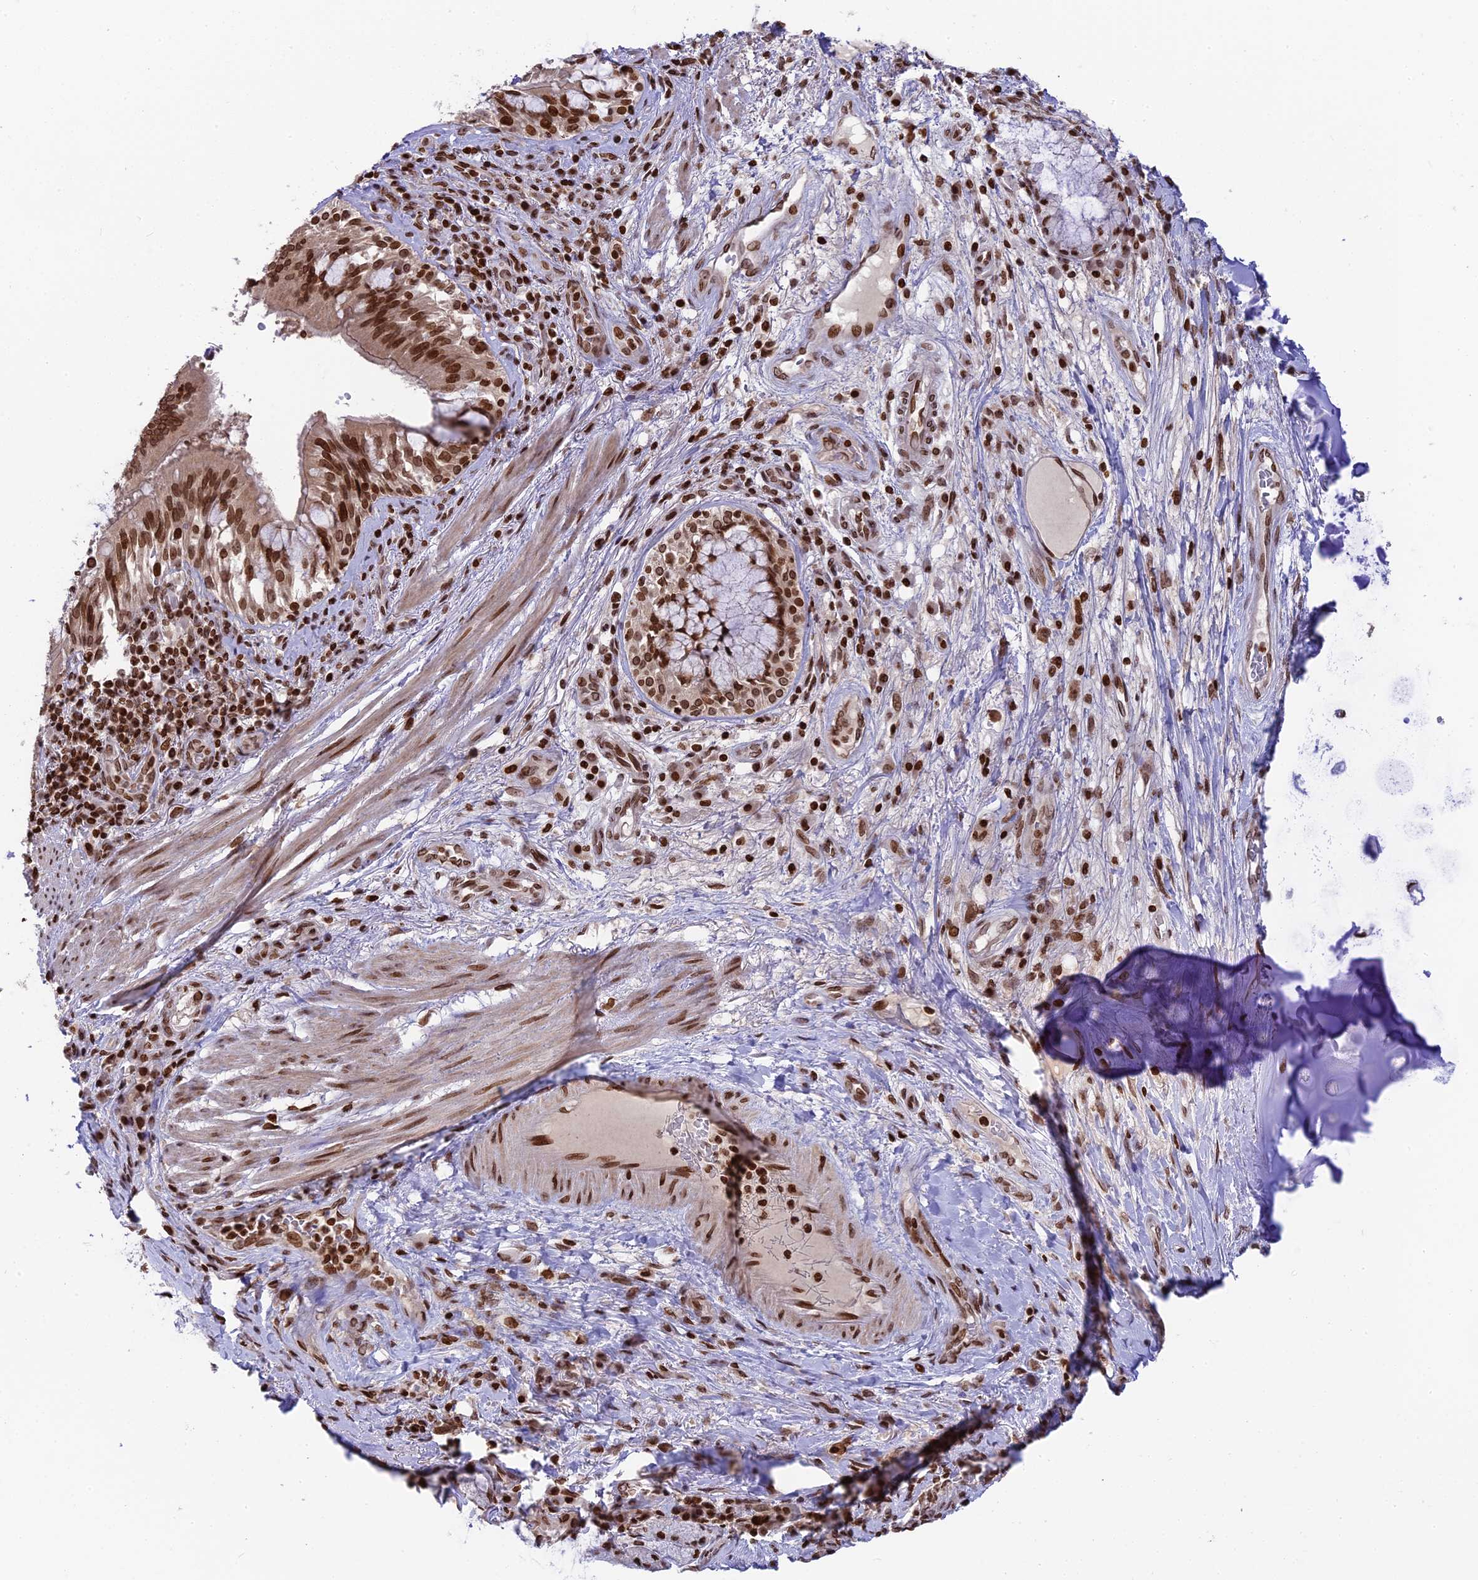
{"staining": {"intensity": "strong", "quantity": ">75%", "location": "nuclear"}, "tissue": "adipose tissue", "cell_type": "Adipocytes", "image_type": "normal", "snomed": [{"axis": "morphology", "description": "Normal tissue, NOS"}, {"axis": "morphology", "description": "Squamous cell carcinoma, NOS"}, {"axis": "topography", "description": "Bronchus"}, {"axis": "topography", "description": "Lung"}], "caption": "High-magnification brightfield microscopy of normal adipose tissue stained with DAB (brown) and counterstained with hematoxylin (blue). adipocytes exhibit strong nuclear staining is appreciated in about>75% of cells. The staining was performed using DAB (3,3'-diaminobenzidine) to visualize the protein expression in brown, while the nuclei were stained in blue with hematoxylin (Magnification: 20x).", "gene": "TET2", "patient": {"sex": "male", "age": 64}}